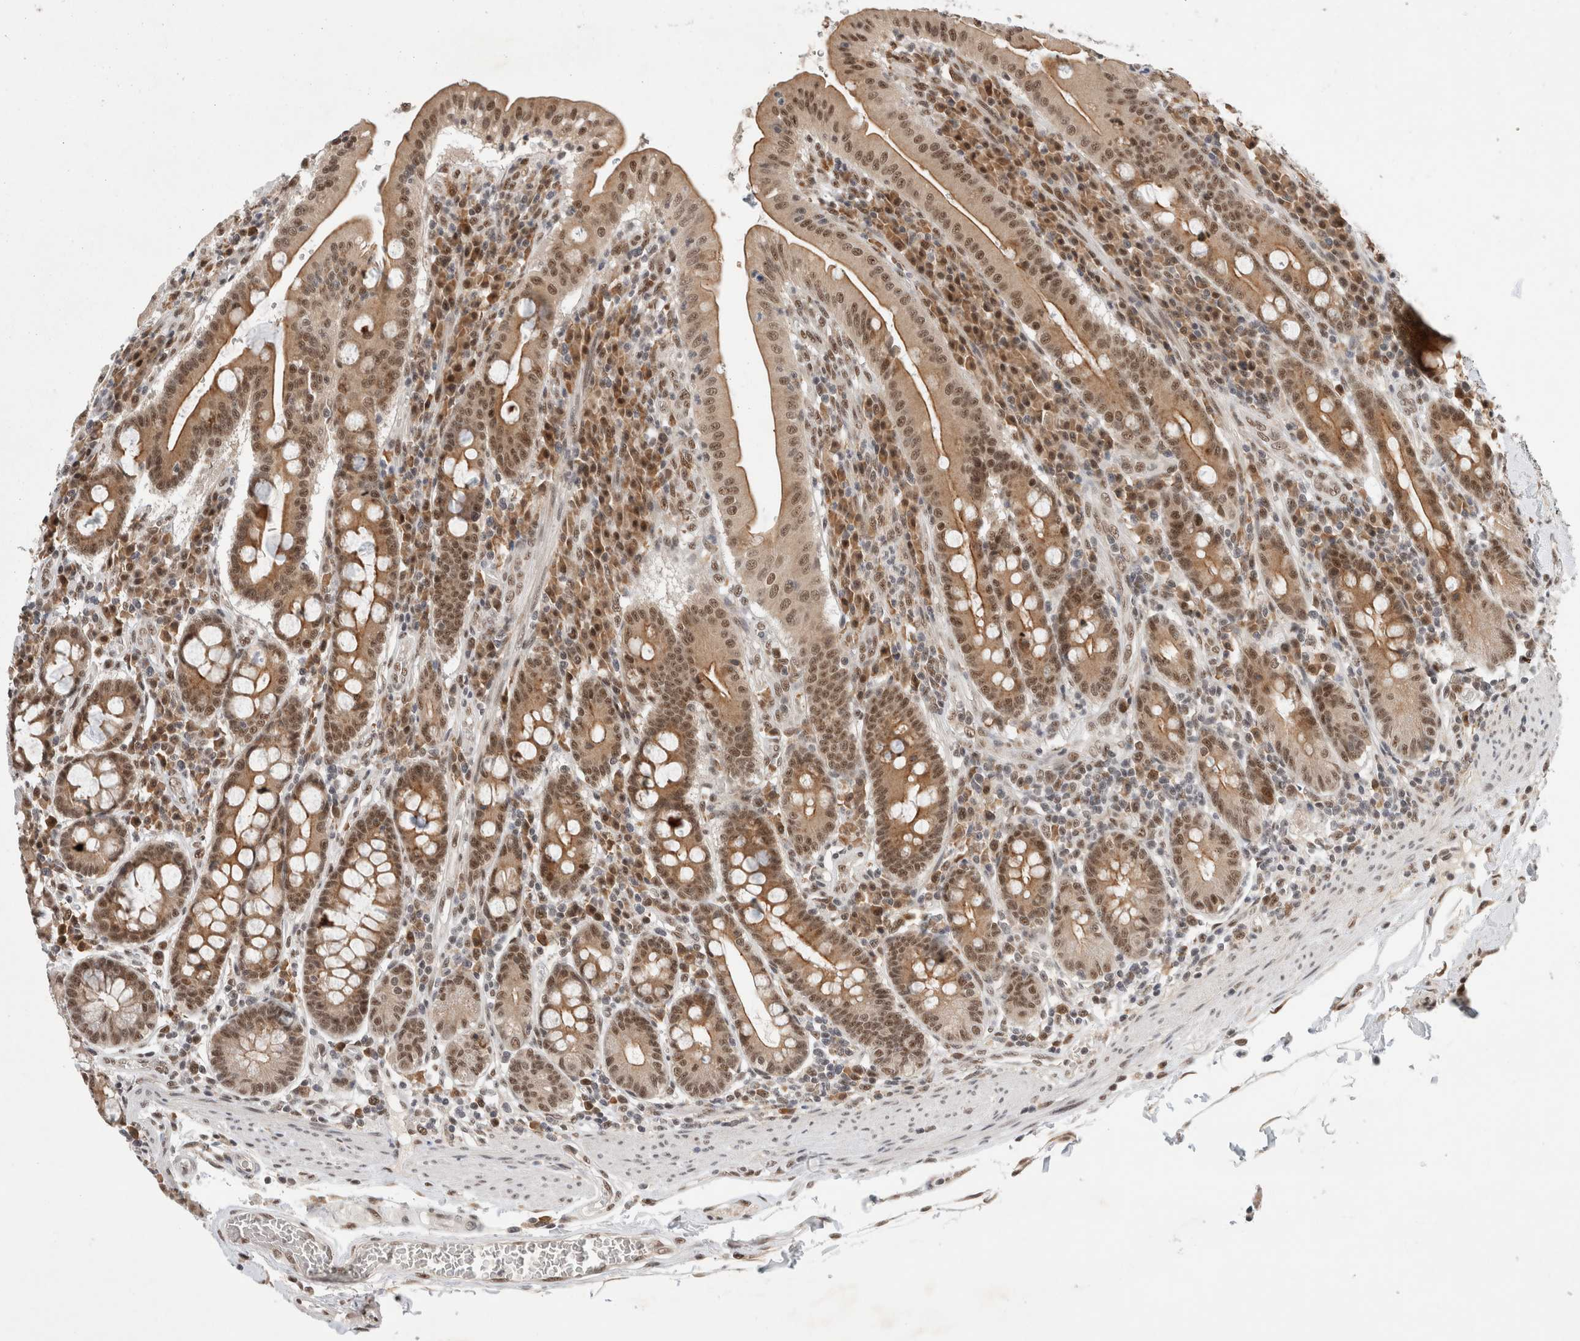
{"staining": {"intensity": "strong", "quantity": ">75%", "location": "cytoplasmic/membranous,nuclear"}, "tissue": "duodenum", "cell_type": "Glandular cells", "image_type": "normal", "snomed": [{"axis": "morphology", "description": "Normal tissue, NOS"}, {"axis": "morphology", "description": "Adenocarcinoma, NOS"}, {"axis": "topography", "description": "Pancreas"}, {"axis": "topography", "description": "Duodenum"}], "caption": "Immunohistochemical staining of benign human duodenum exhibits >75% levels of strong cytoplasmic/membranous,nuclear protein expression in about >75% of glandular cells.", "gene": "NCAPG2", "patient": {"sex": "male", "age": 50}}